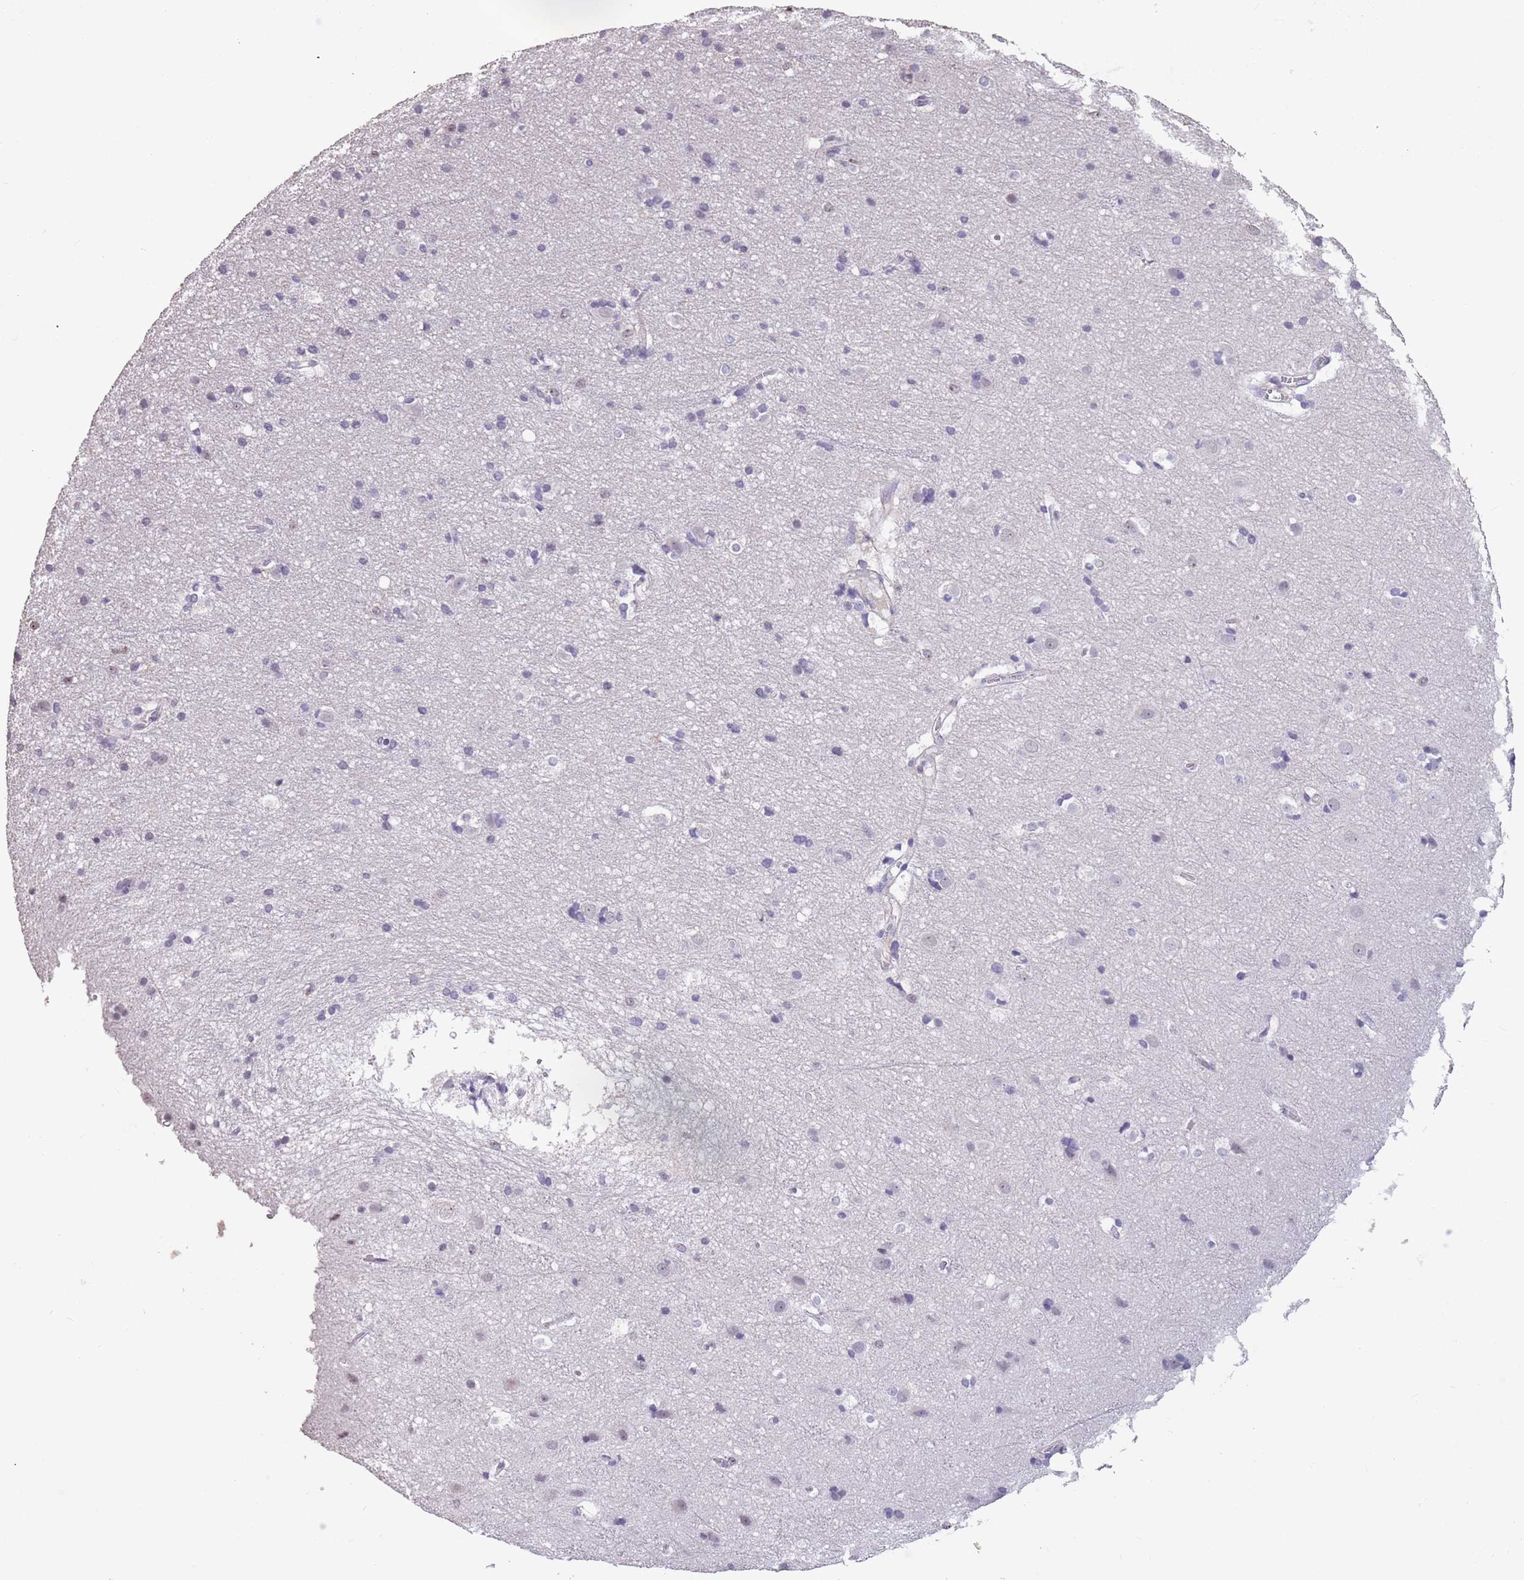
{"staining": {"intensity": "negative", "quantity": "none", "location": "none"}, "tissue": "cerebral cortex", "cell_type": "Endothelial cells", "image_type": "normal", "snomed": [{"axis": "morphology", "description": "Normal tissue, NOS"}, {"axis": "topography", "description": "Cerebral cortex"}], "caption": "A photomicrograph of cerebral cortex stained for a protein shows no brown staining in endothelial cells.", "gene": "SUN5", "patient": {"sex": "male", "age": 54}}